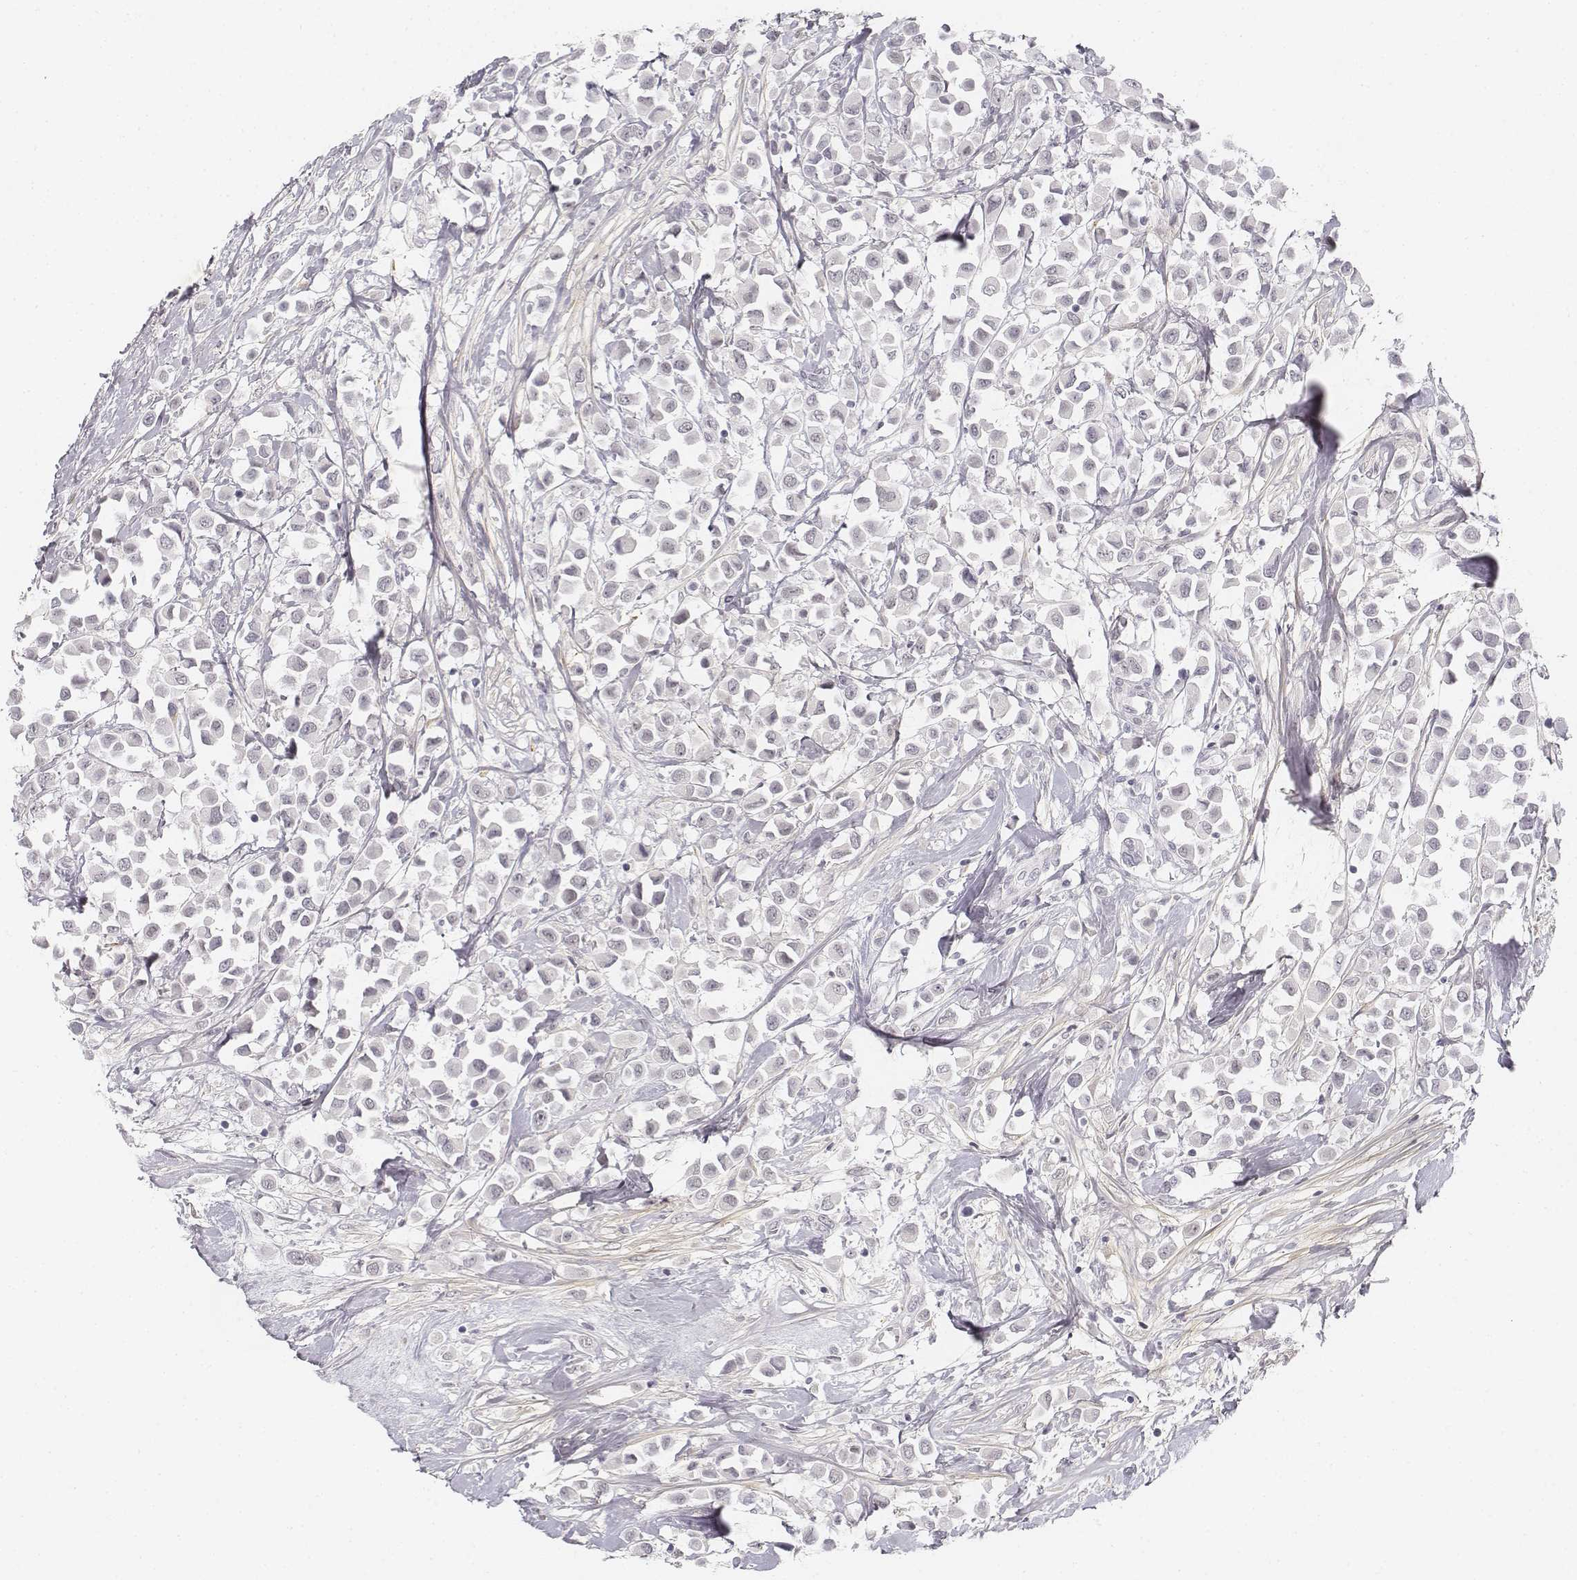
{"staining": {"intensity": "negative", "quantity": "none", "location": "none"}, "tissue": "breast cancer", "cell_type": "Tumor cells", "image_type": "cancer", "snomed": [{"axis": "morphology", "description": "Duct carcinoma"}, {"axis": "topography", "description": "Breast"}], "caption": "The IHC image has no significant expression in tumor cells of breast intraductal carcinoma tissue.", "gene": "KRT84", "patient": {"sex": "female", "age": 61}}